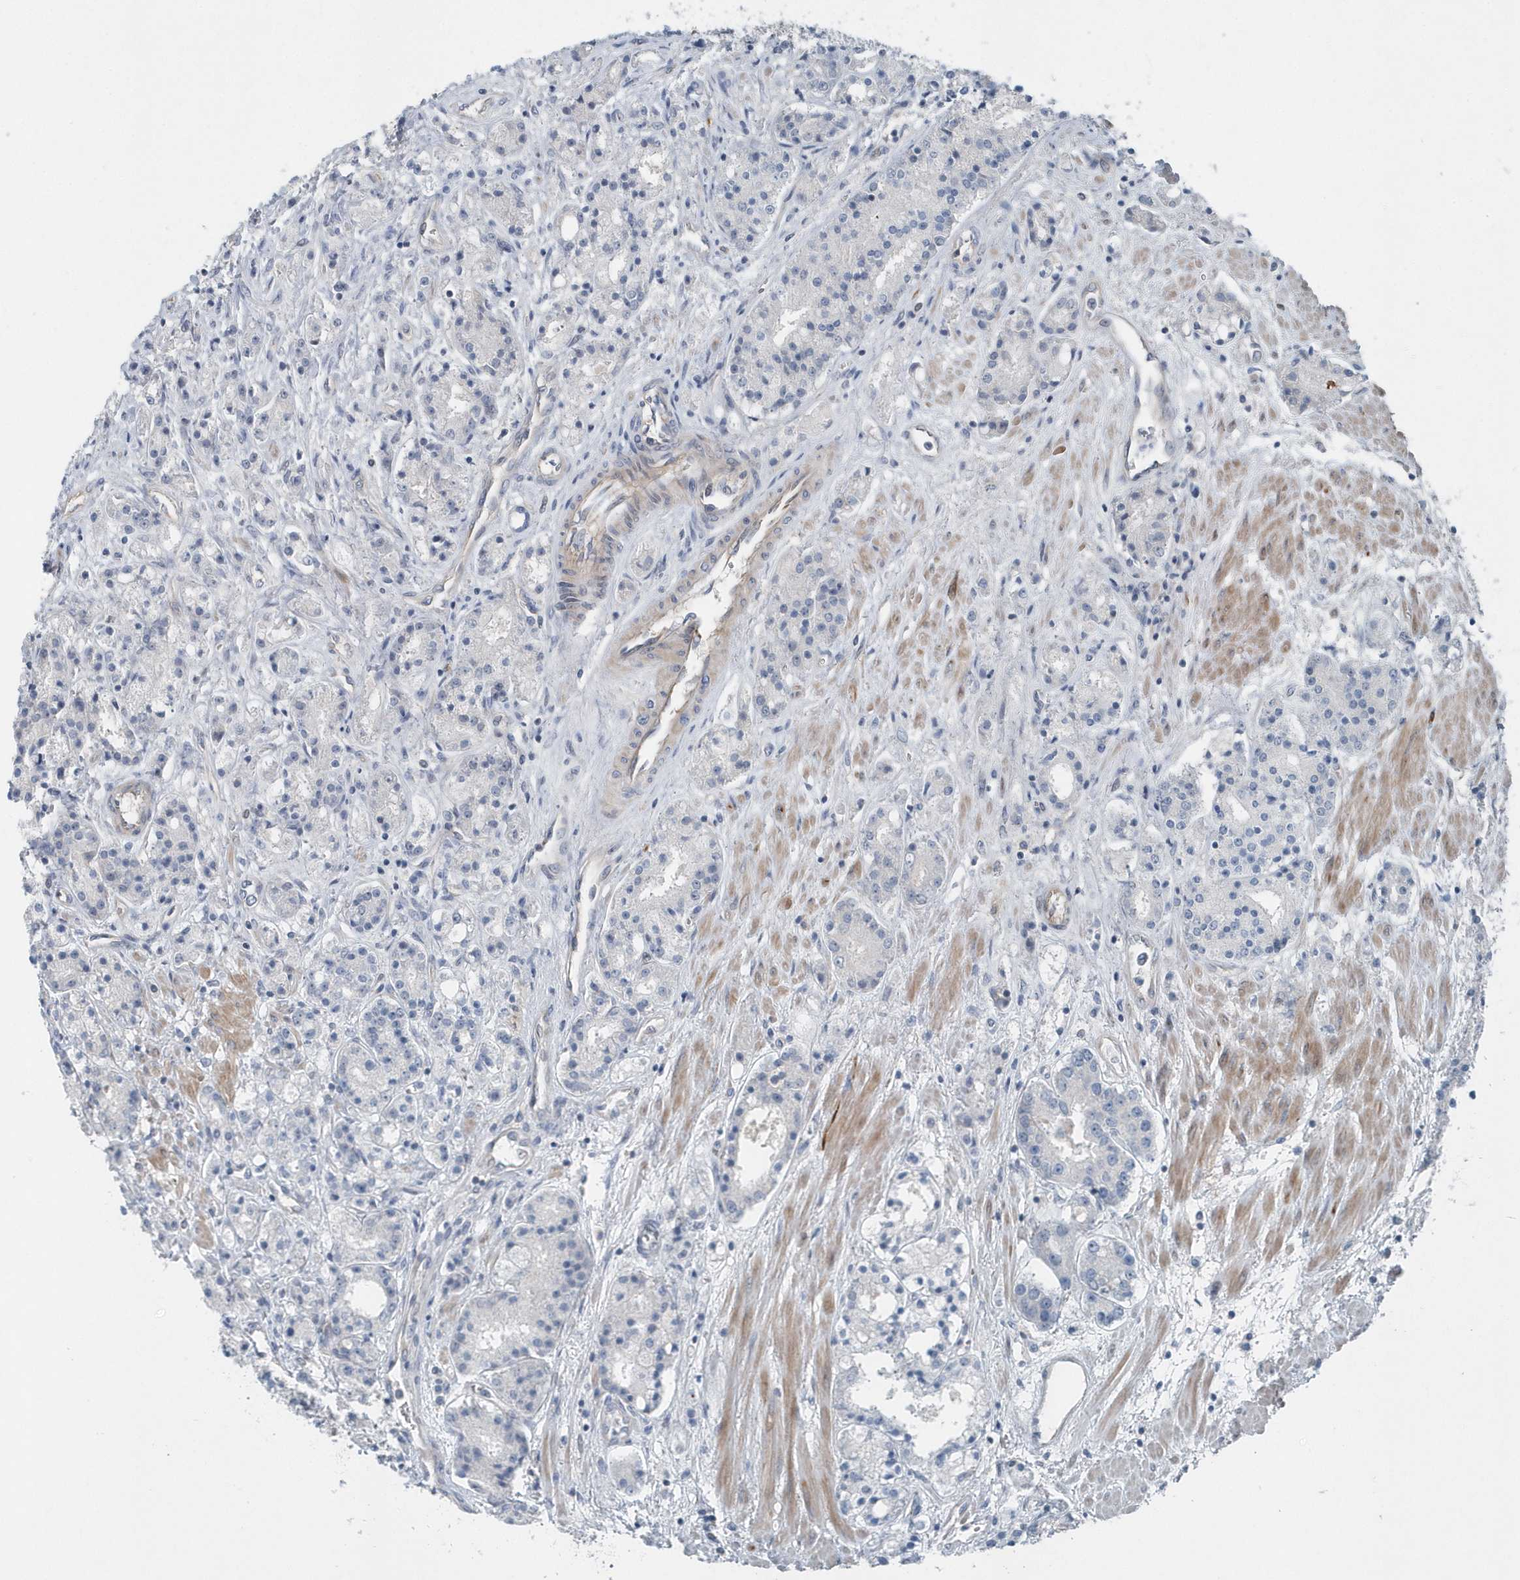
{"staining": {"intensity": "negative", "quantity": "none", "location": "none"}, "tissue": "prostate cancer", "cell_type": "Tumor cells", "image_type": "cancer", "snomed": [{"axis": "morphology", "description": "Adenocarcinoma, High grade"}, {"axis": "topography", "description": "Prostate"}], "caption": "Photomicrograph shows no protein expression in tumor cells of high-grade adenocarcinoma (prostate) tissue.", "gene": "MCC", "patient": {"sex": "male", "age": 60}}